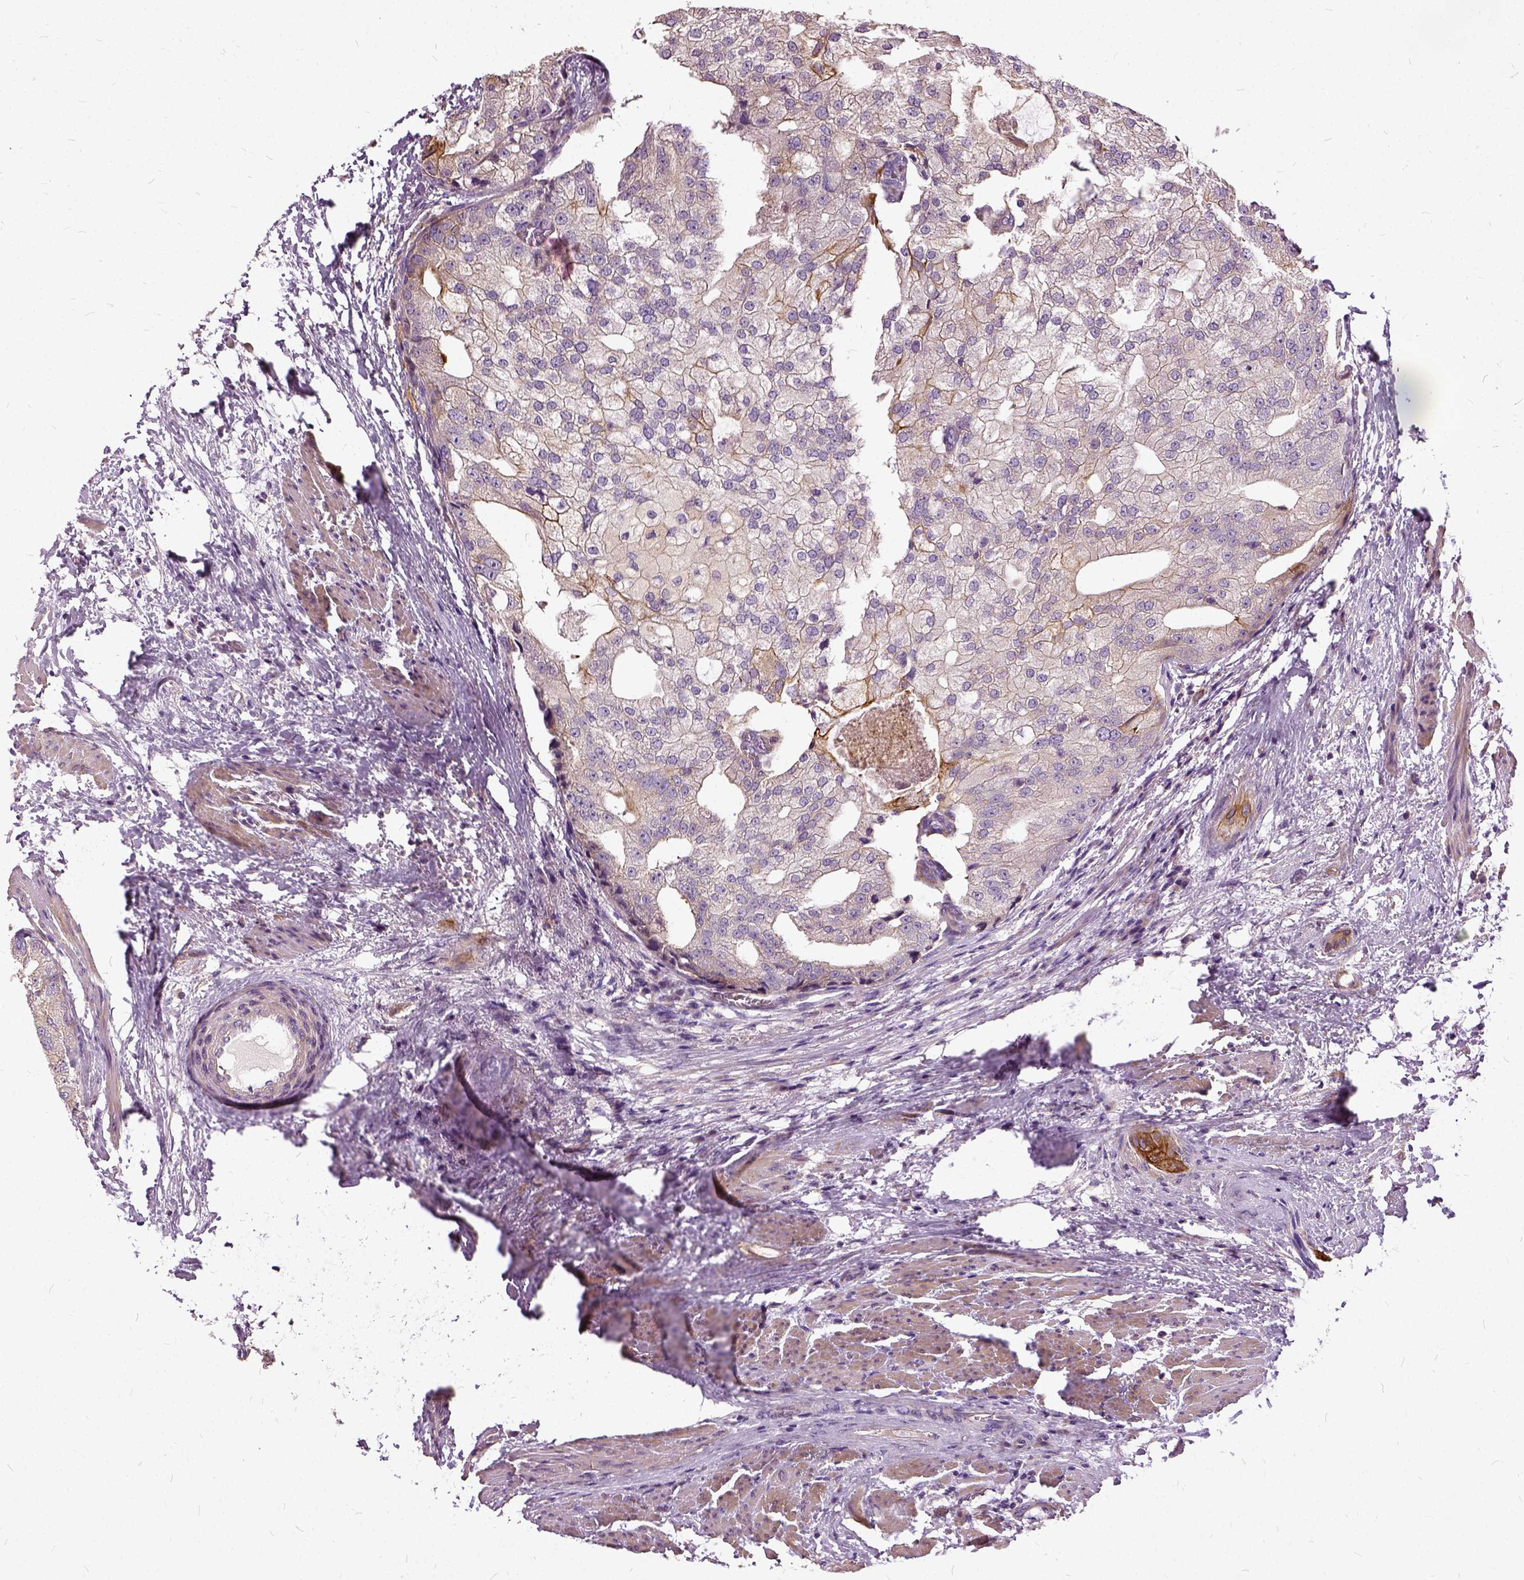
{"staining": {"intensity": "moderate", "quantity": "25%-75%", "location": "cytoplasmic/membranous"}, "tissue": "prostate cancer", "cell_type": "Tumor cells", "image_type": "cancer", "snomed": [{"axis": "morphology", "description": "Adenocarcinoma, High grade"}, {"axis": "topography", "description": "Prostate"}], "caption": "Prostate high-grade adenocarcinoma was stained to show a protein in brown. There is medium levels of moderate cytoplasmic/membranous positivity in about 25%-75% of tumor cells. Using DAB (brown) and hematoxylin (blue) stains, captured at high magnification using brightfield microscopy.", "gene": "ILRUN", "patient": {"sex": "male", "age": 70}}